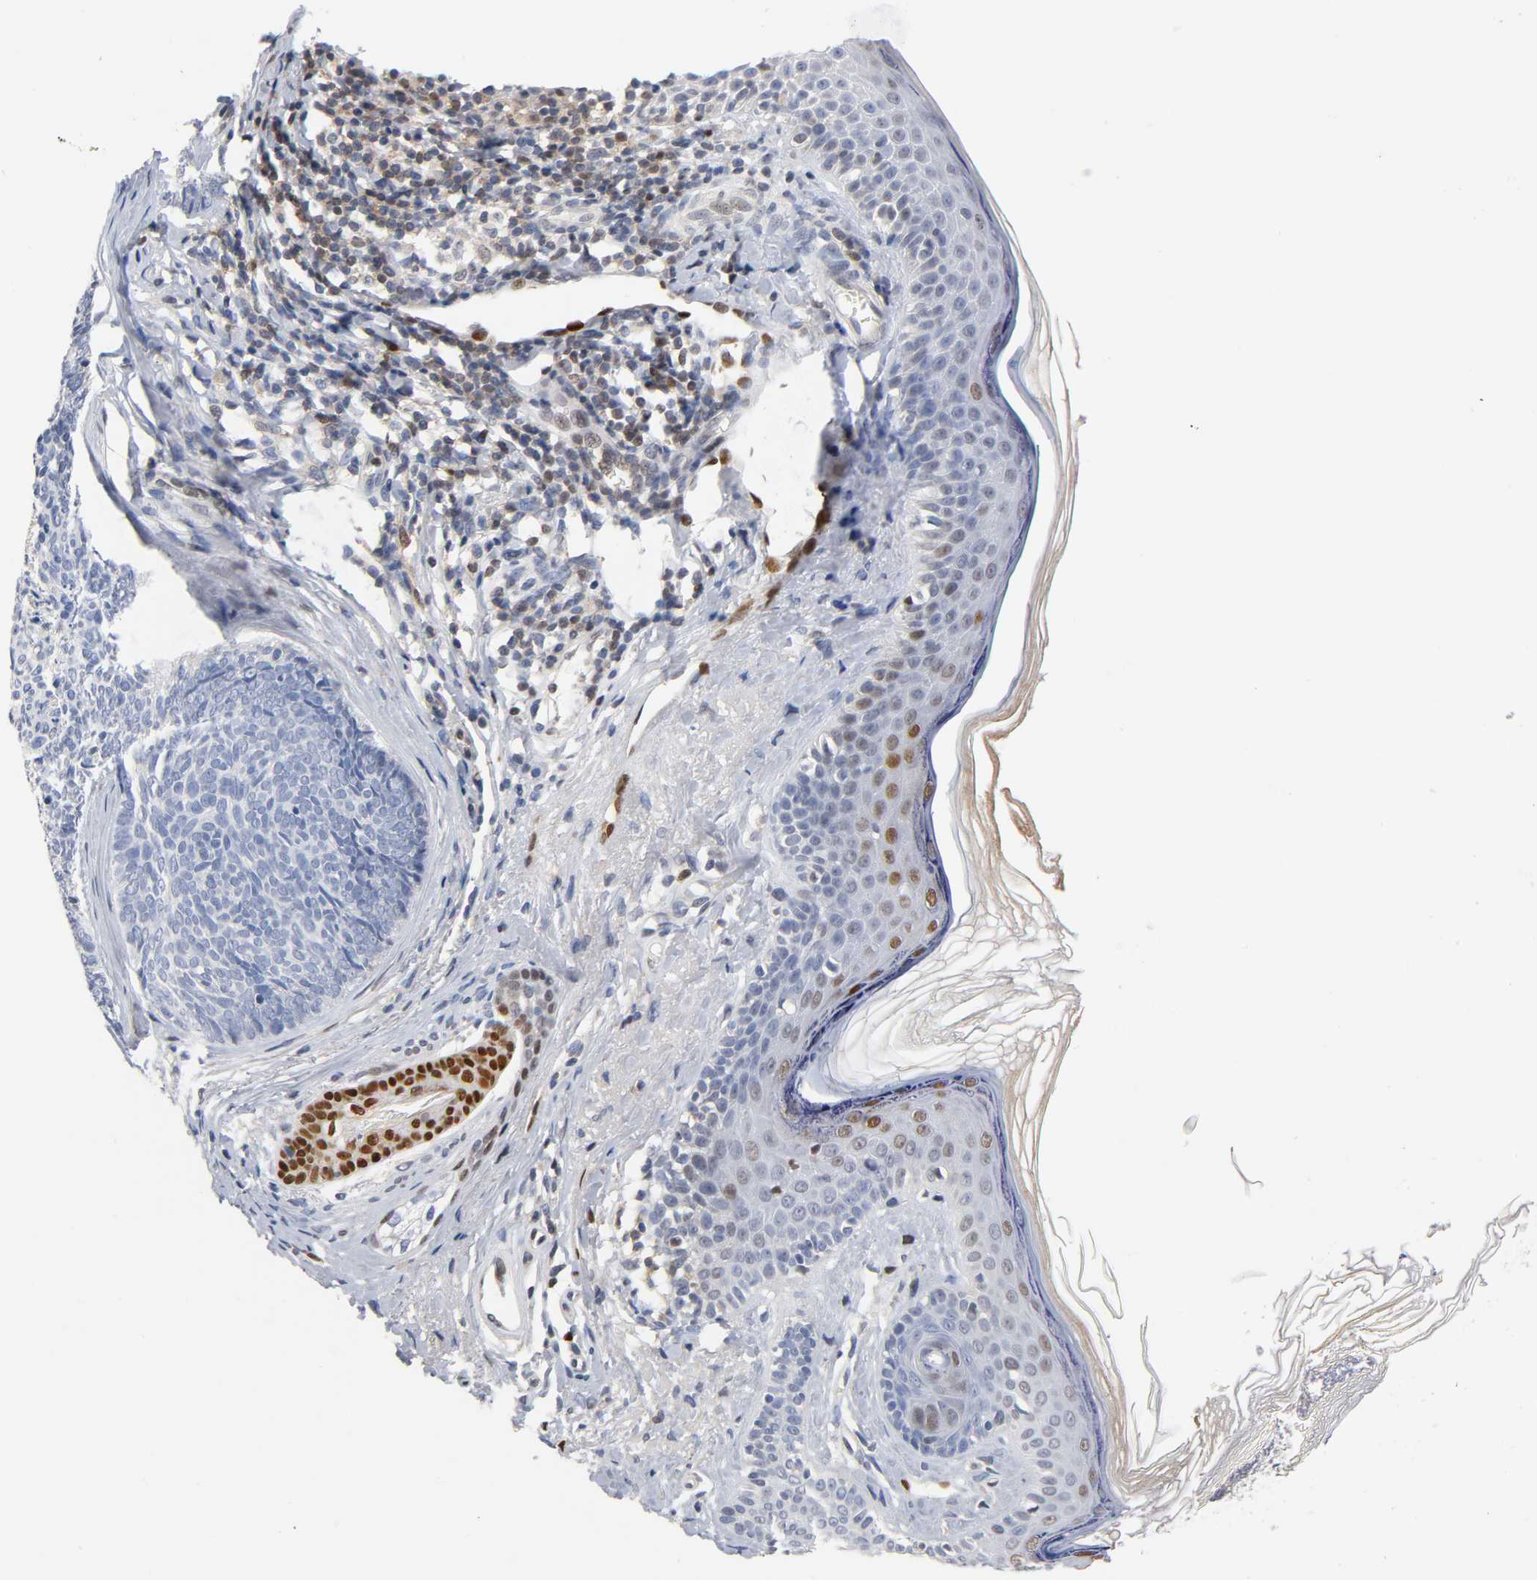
{"staining": {"intensity": "negative", "quantity": "none", "location": "none"}, "tissue": "skin cancer", "cell_type": "Tumor cells", "image_type": "cancer", "snomed": [{"axis": "morphology", "description": "Normal tissue, NOS"}, {"axis": "morphology", "description": "Basal cell carcinoma"}, {"axis": "topography", "description": "Skin"}], "caption": "The image reveals no staining of tumor cells in skin cancer (basal cell carcinoma).", "gene": "NFATC1", "patient": {"sex": "female", "age": 69}}